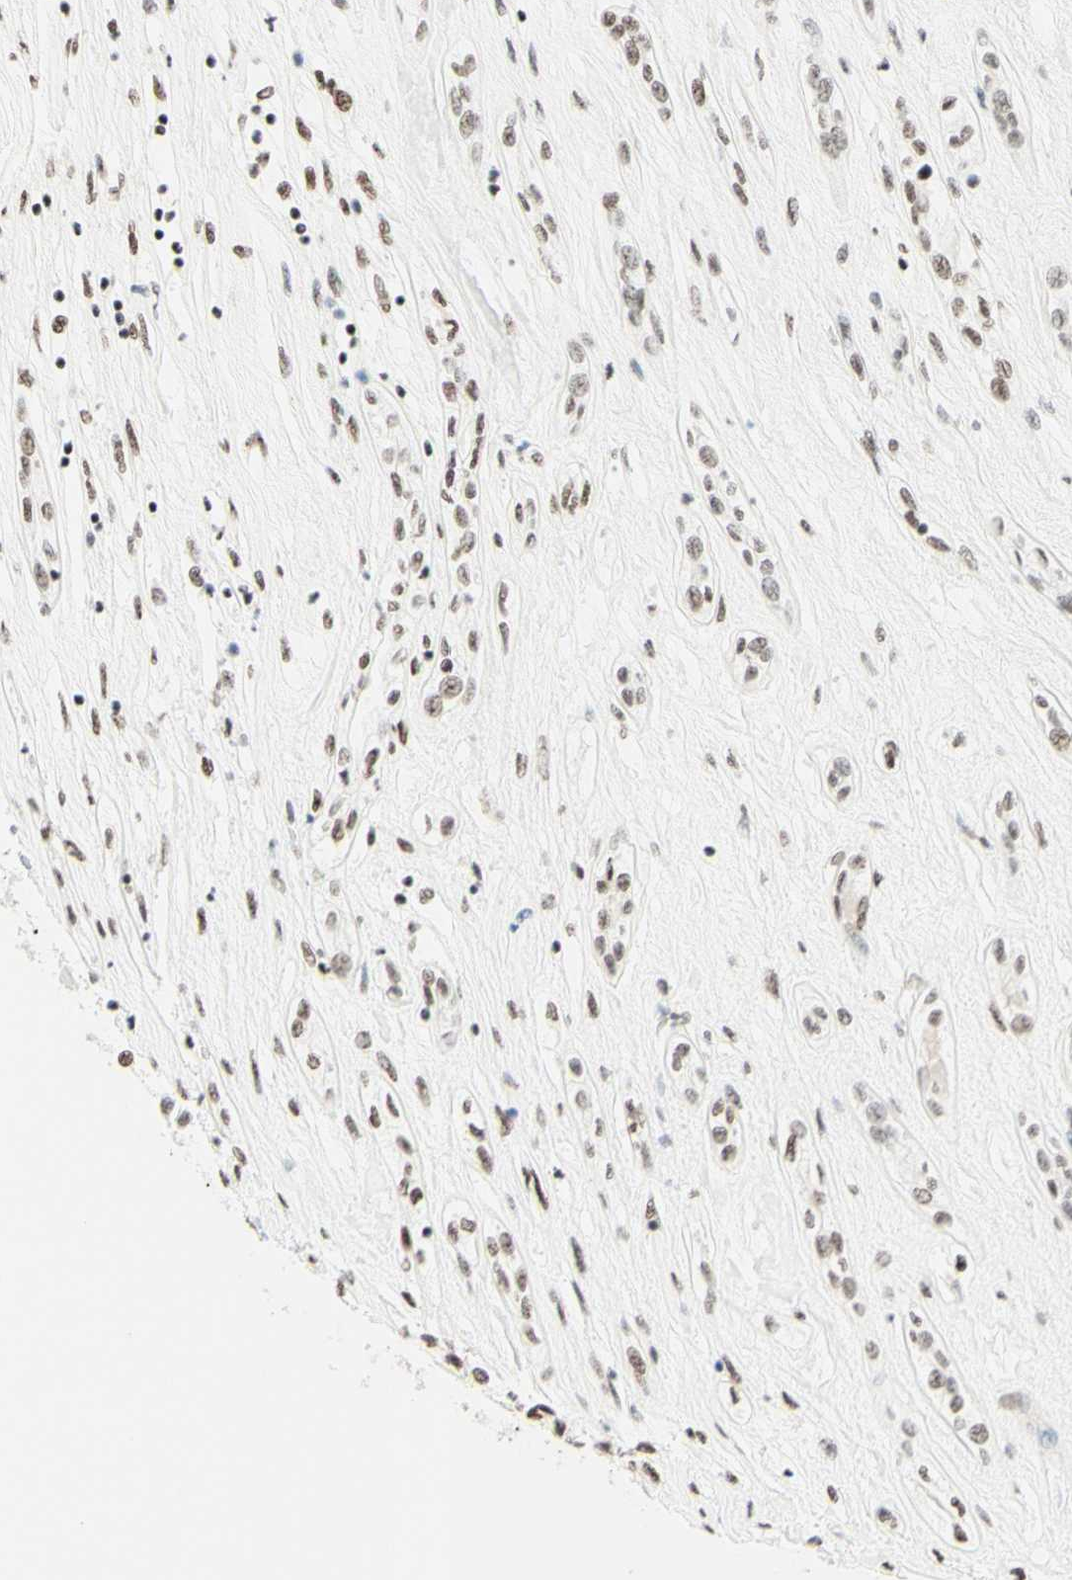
{"staining": {"intensity": "weak", "quantity": ">75%", "location": "nuclear"}, "tissue": "renal cancer", "cell_type": "Tumor cells", "image_type": "cancer", "snomed": [{"axis": "morphology", "description": "Adenocarcinoma, NOS"}, {"axis": "topography", "description": "Kidney"}], "caption": "IHC histopathology image of neoplastic tissue: adenocarcinoma (renal) stained using IHC shows low levels of weak protein expression localized specifically in the nuclear of tumor cells, appearing as a nuclear brown color.", "gene": "WTAP", "patient": {"sex": "female", "age": 70}}